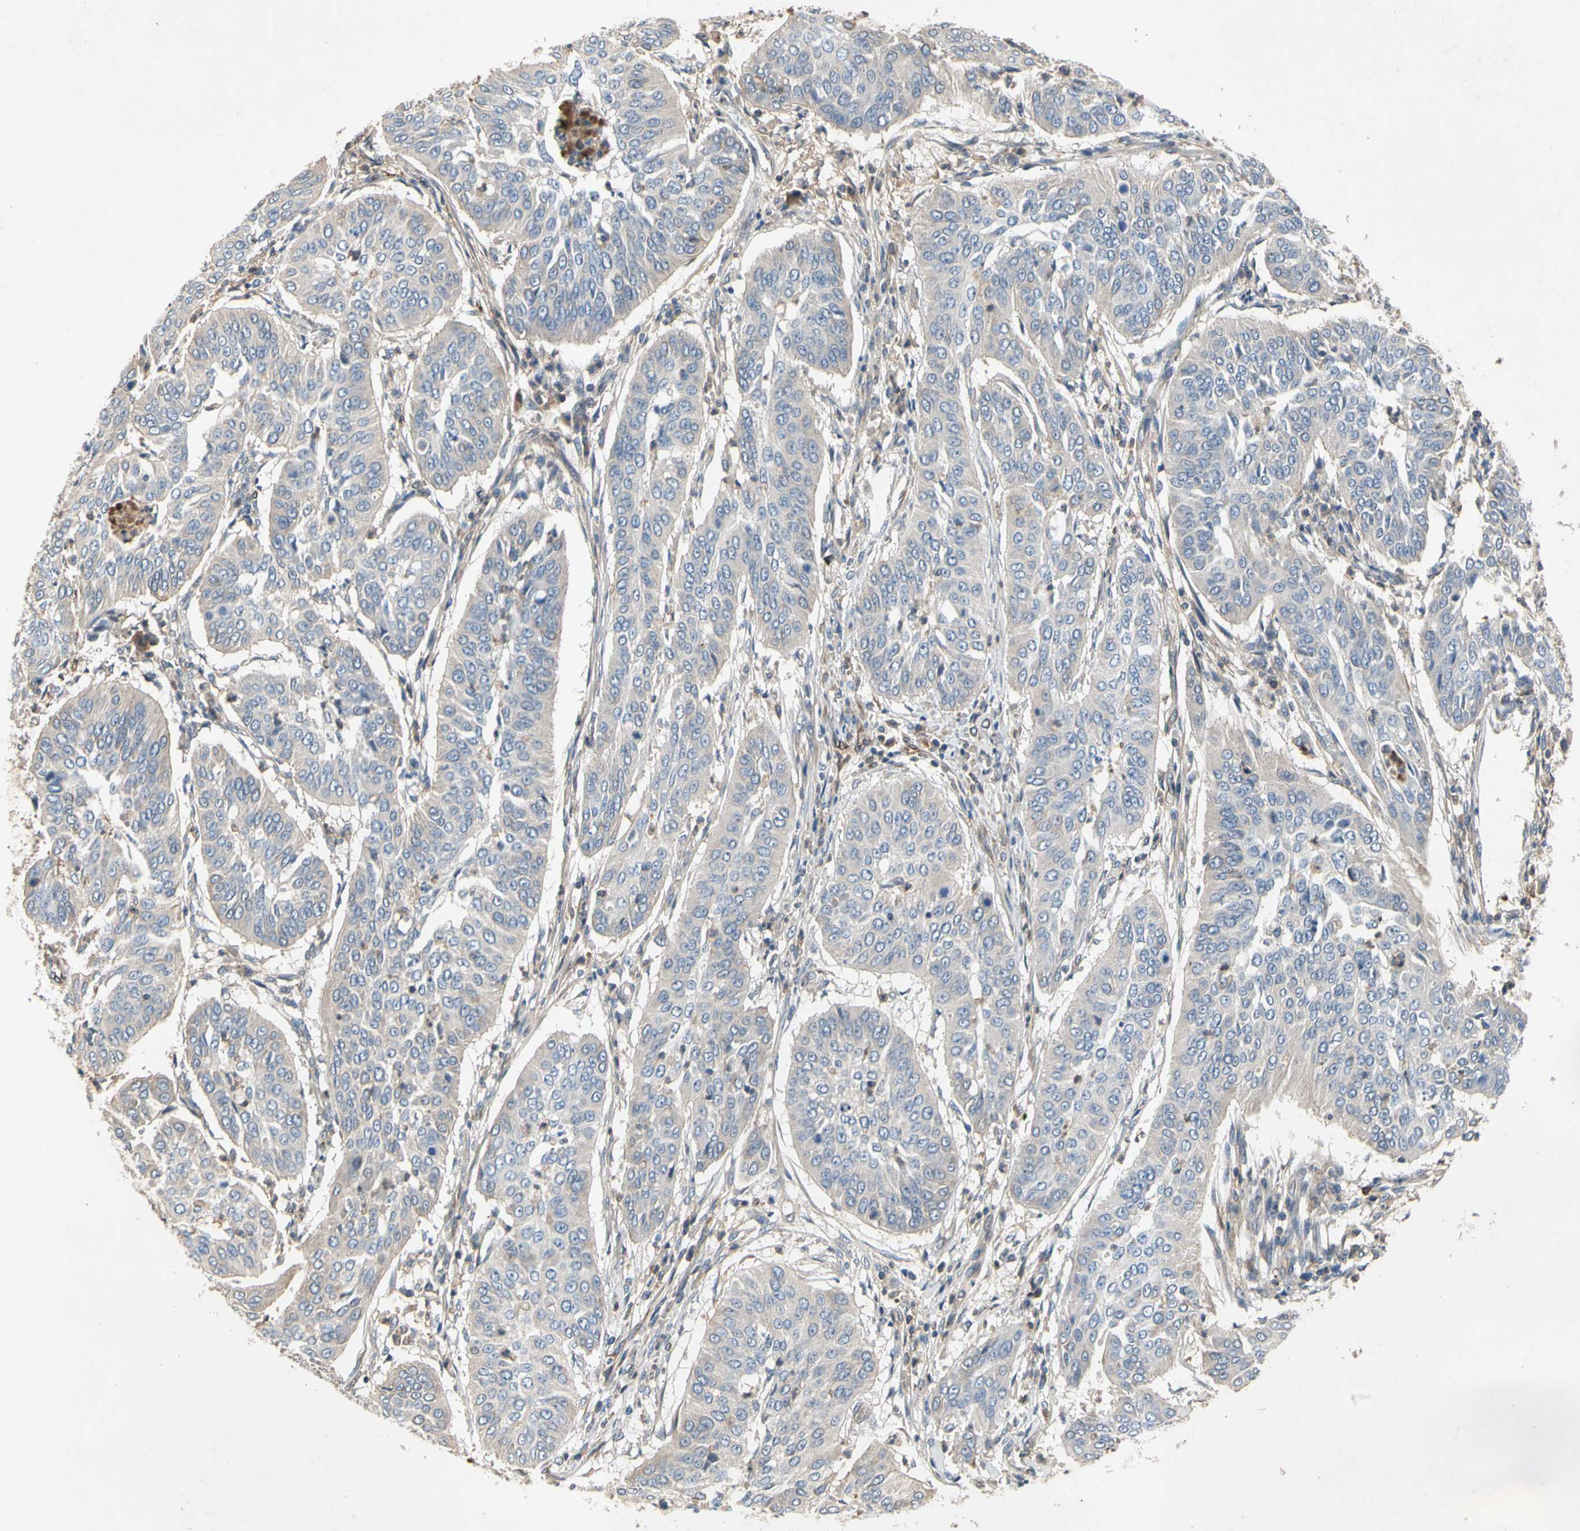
{"staining": {"intensity": "negative", "quantity": "none", "location": "none"}, "tissue": "cervical cancer", "cell_type": "Tumor cells", "image_type": "cancer", "snomed": [{"axis": "morphology", "description": "Normal tissue, NOS"}, {"axis": "morphology", "description": "Squamous cell carcinoma, NOS"}, {"axis": "topography", "description": "Cervix"}], "caption": "Squamous cell carcinoma (cervical) was stained to show a protein in brown. There is no significant expression in tumor cells.", "gene": "CRTAC1", "patient": {"sex": "female", "age": 39}}